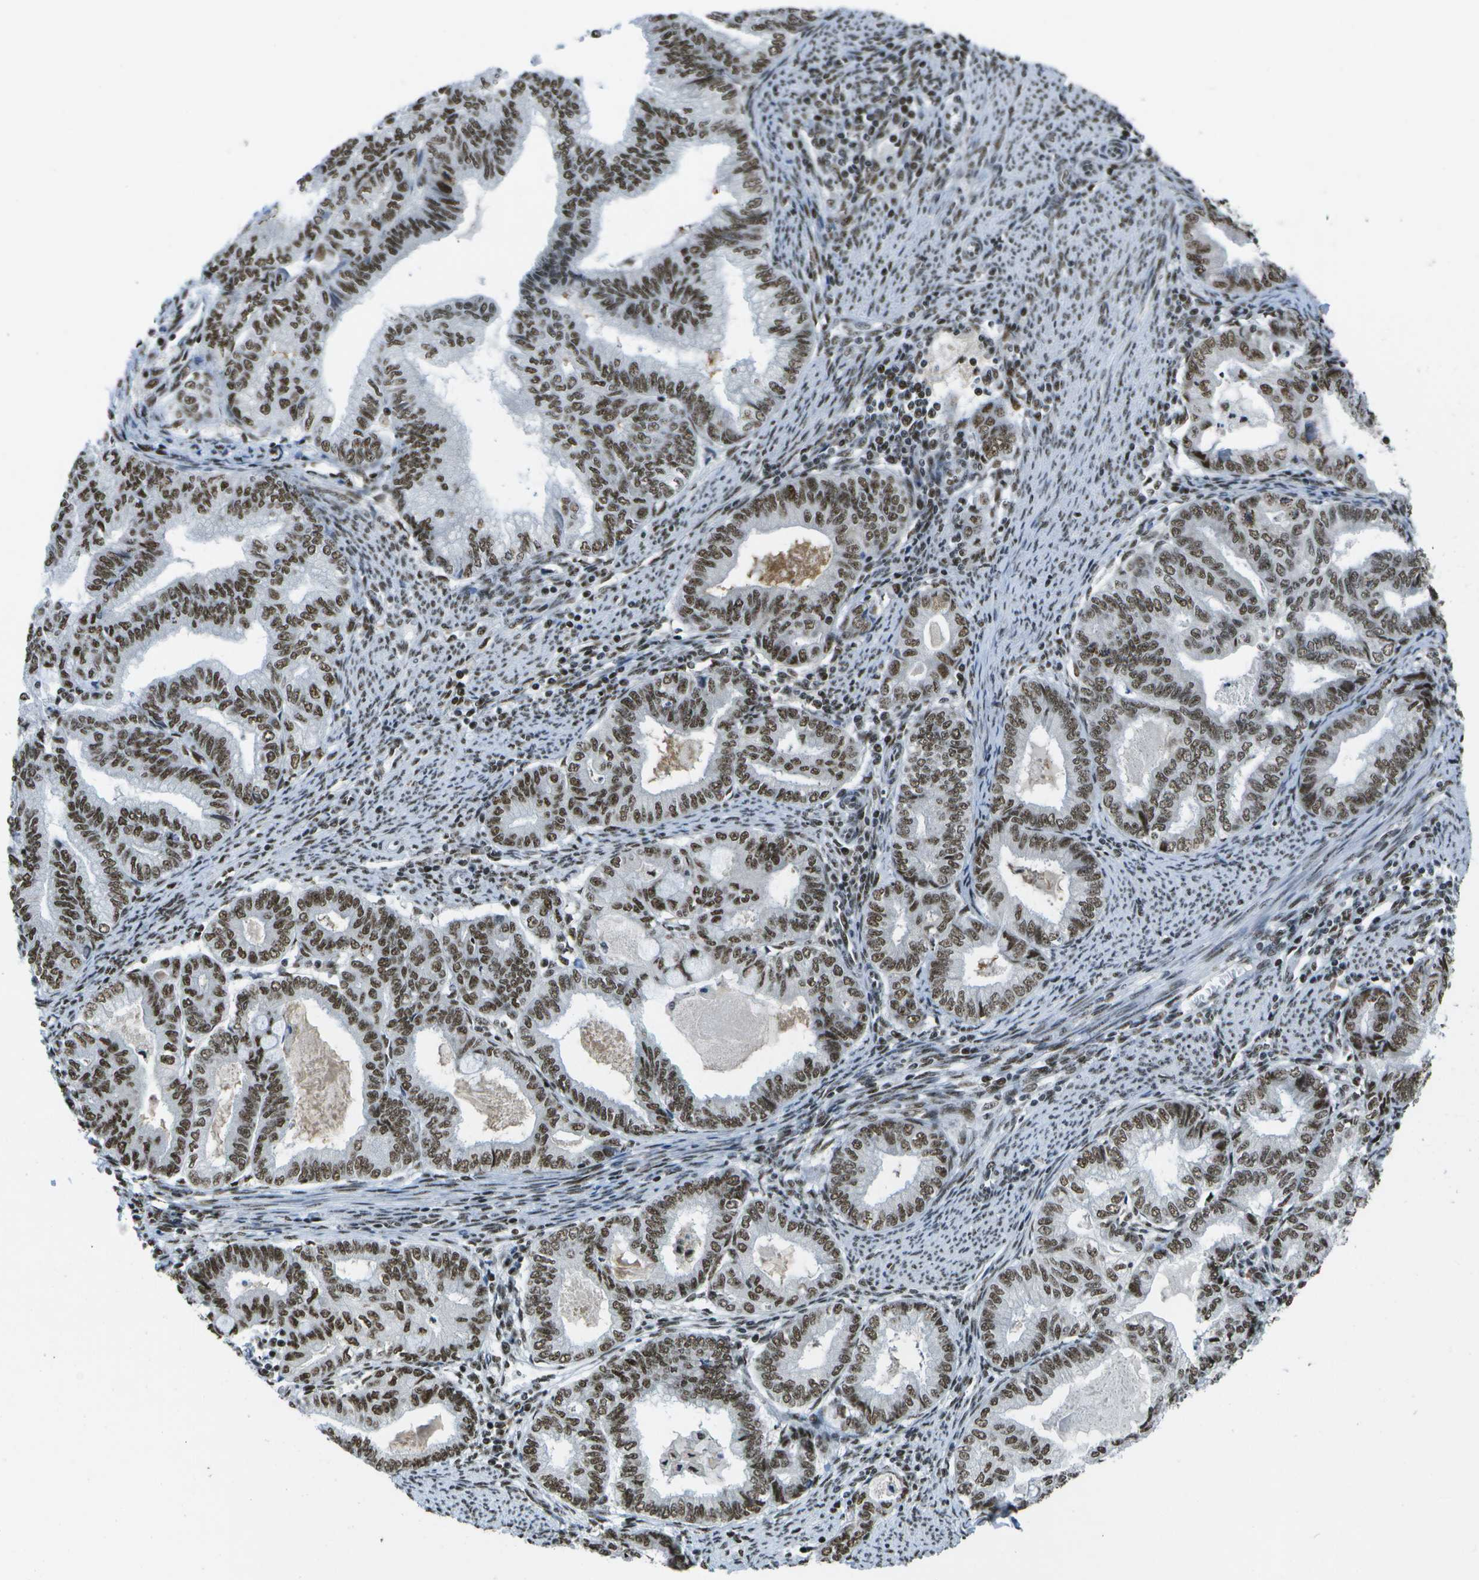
{"staining": {"intensity": "strong", "quantity": ">75%", "location": "nuclear"}, "tissue": "endometrial cancer", "cell_type": "Tumor cells", "image_type": "cancer", "snomed": [{"axis": "morphology", "description": "Adenocarcinoma, NOS"}, {"axis": "topography", "description": "Endometrium"}], "caption": "Protein expression analysis of endometrial cancer demonstrates strong nuclear expression in about >75% of tumor cells.", "gene": "NSRP1", "patient": {"sex": "female", "age": 79}}